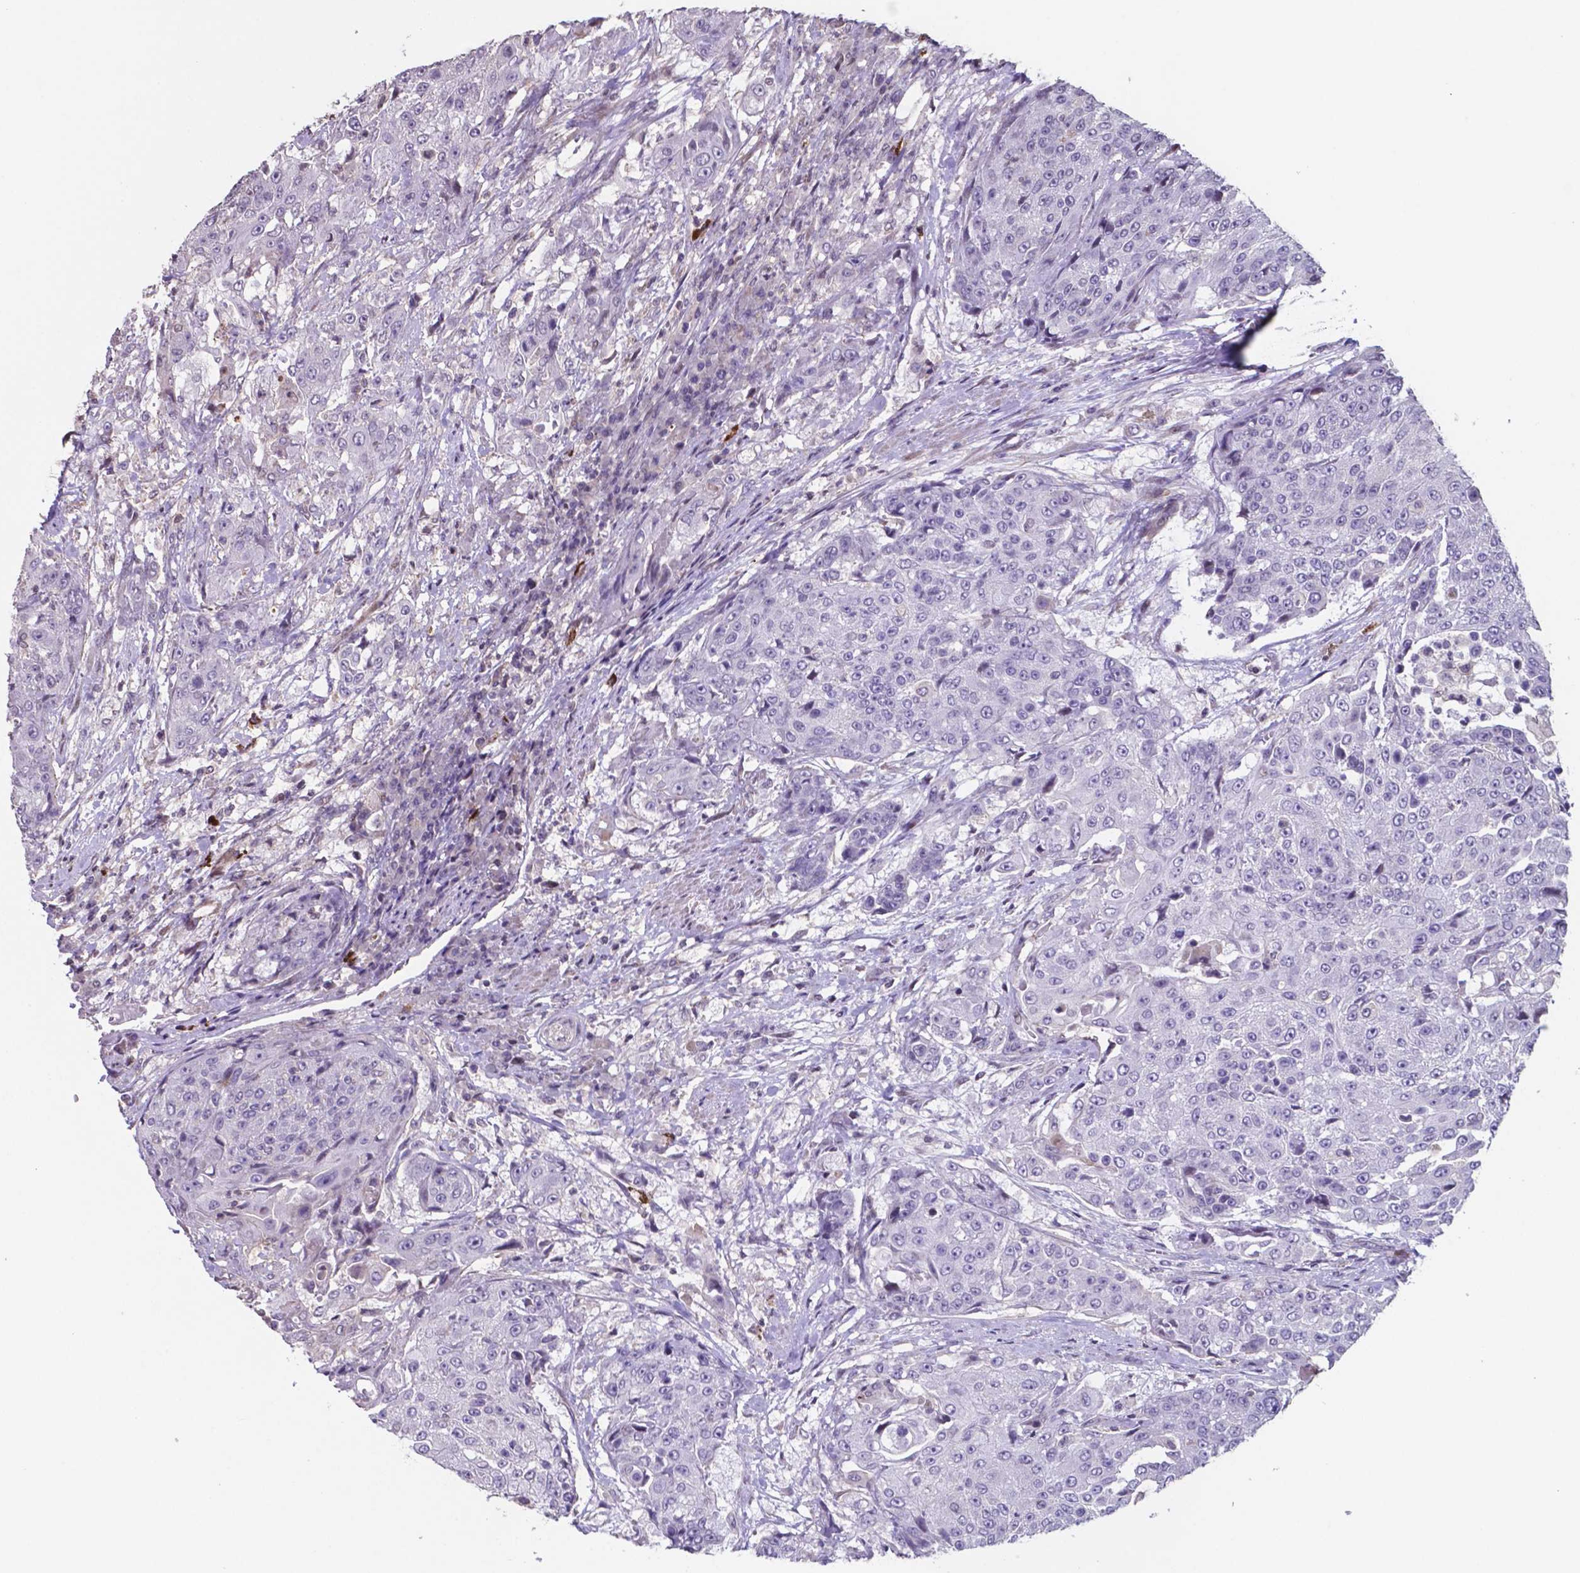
{"staining": {"intensity": "negative", "quantity": "none", "location": "none"}, "tissue": "urothelial cancer", "cell_type": "Tumor cells", "image_type": "cancer", "snomed": [{"axis": "morphology", "description": "Urothelial carcinoma, High grade"}, {"axis": "topography", "description": "Urinary bladder"}], "caption": "A high-resolution photomicrograph shows immunohistochemistry (IHC) staining of high-grade urothelial carcinoma, which displays no significant positivity in tumor cells. (Stains: DAB (3,3'-diaminobenzidine) IHC with hematoxylin counter stain, Microscopy: brightfield microscopy at high magnification).", "gene": "MLC1", "patient": {"sex": "female", "age": 63}}